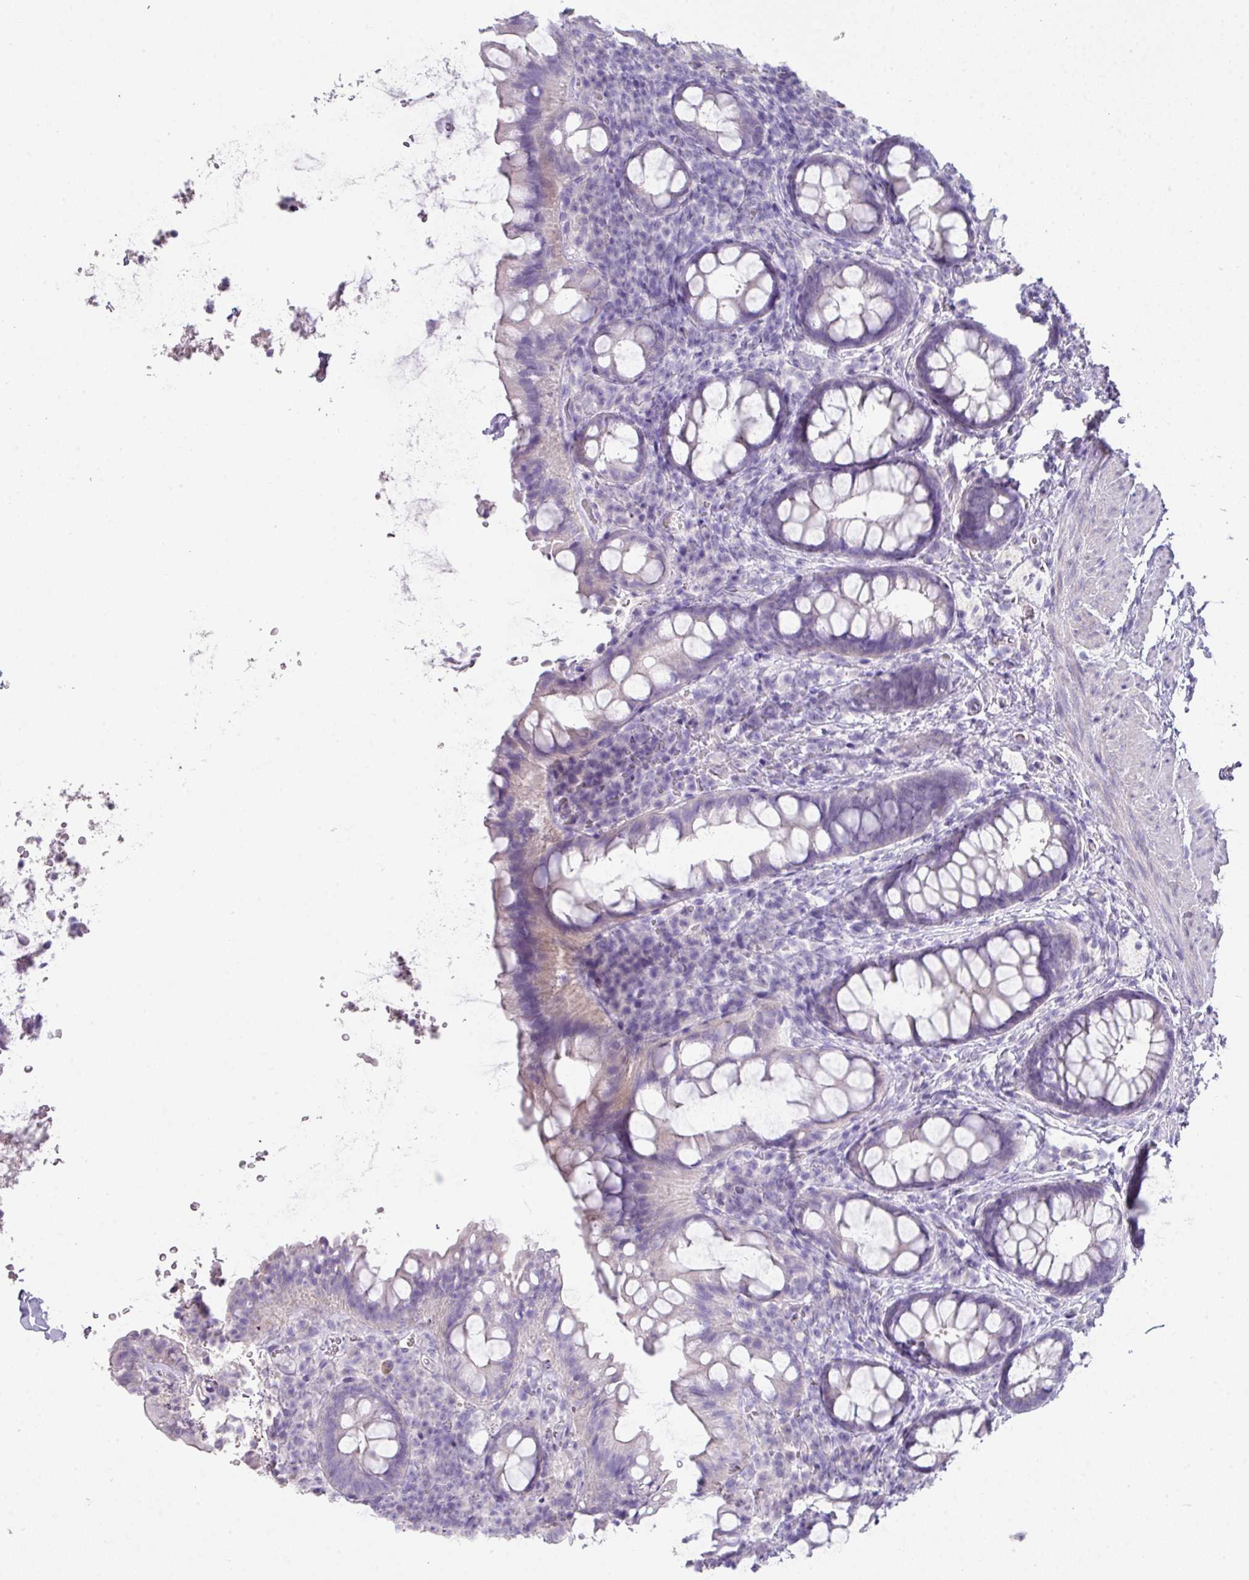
{"staining": {"intensity": "negative", "quantity": "none", "location": "none"}, "tissue": "rectum", "cell_type": "Glandular cells", "image_type": "normal", "snomed": [{"axis": "morphology", "description": "Normal tissue, NOS"}, {"axis": "topography", "description": "Rectum"}, {"axis": "topography", "description": "Peripheral nerve tissue"}], "caption": "This is an IHC micrograph of unremarkable human rectum. There is no positivity in glandular cells.", "gene": "GLI4", "patient": {"sex": "female", "age": 69}}